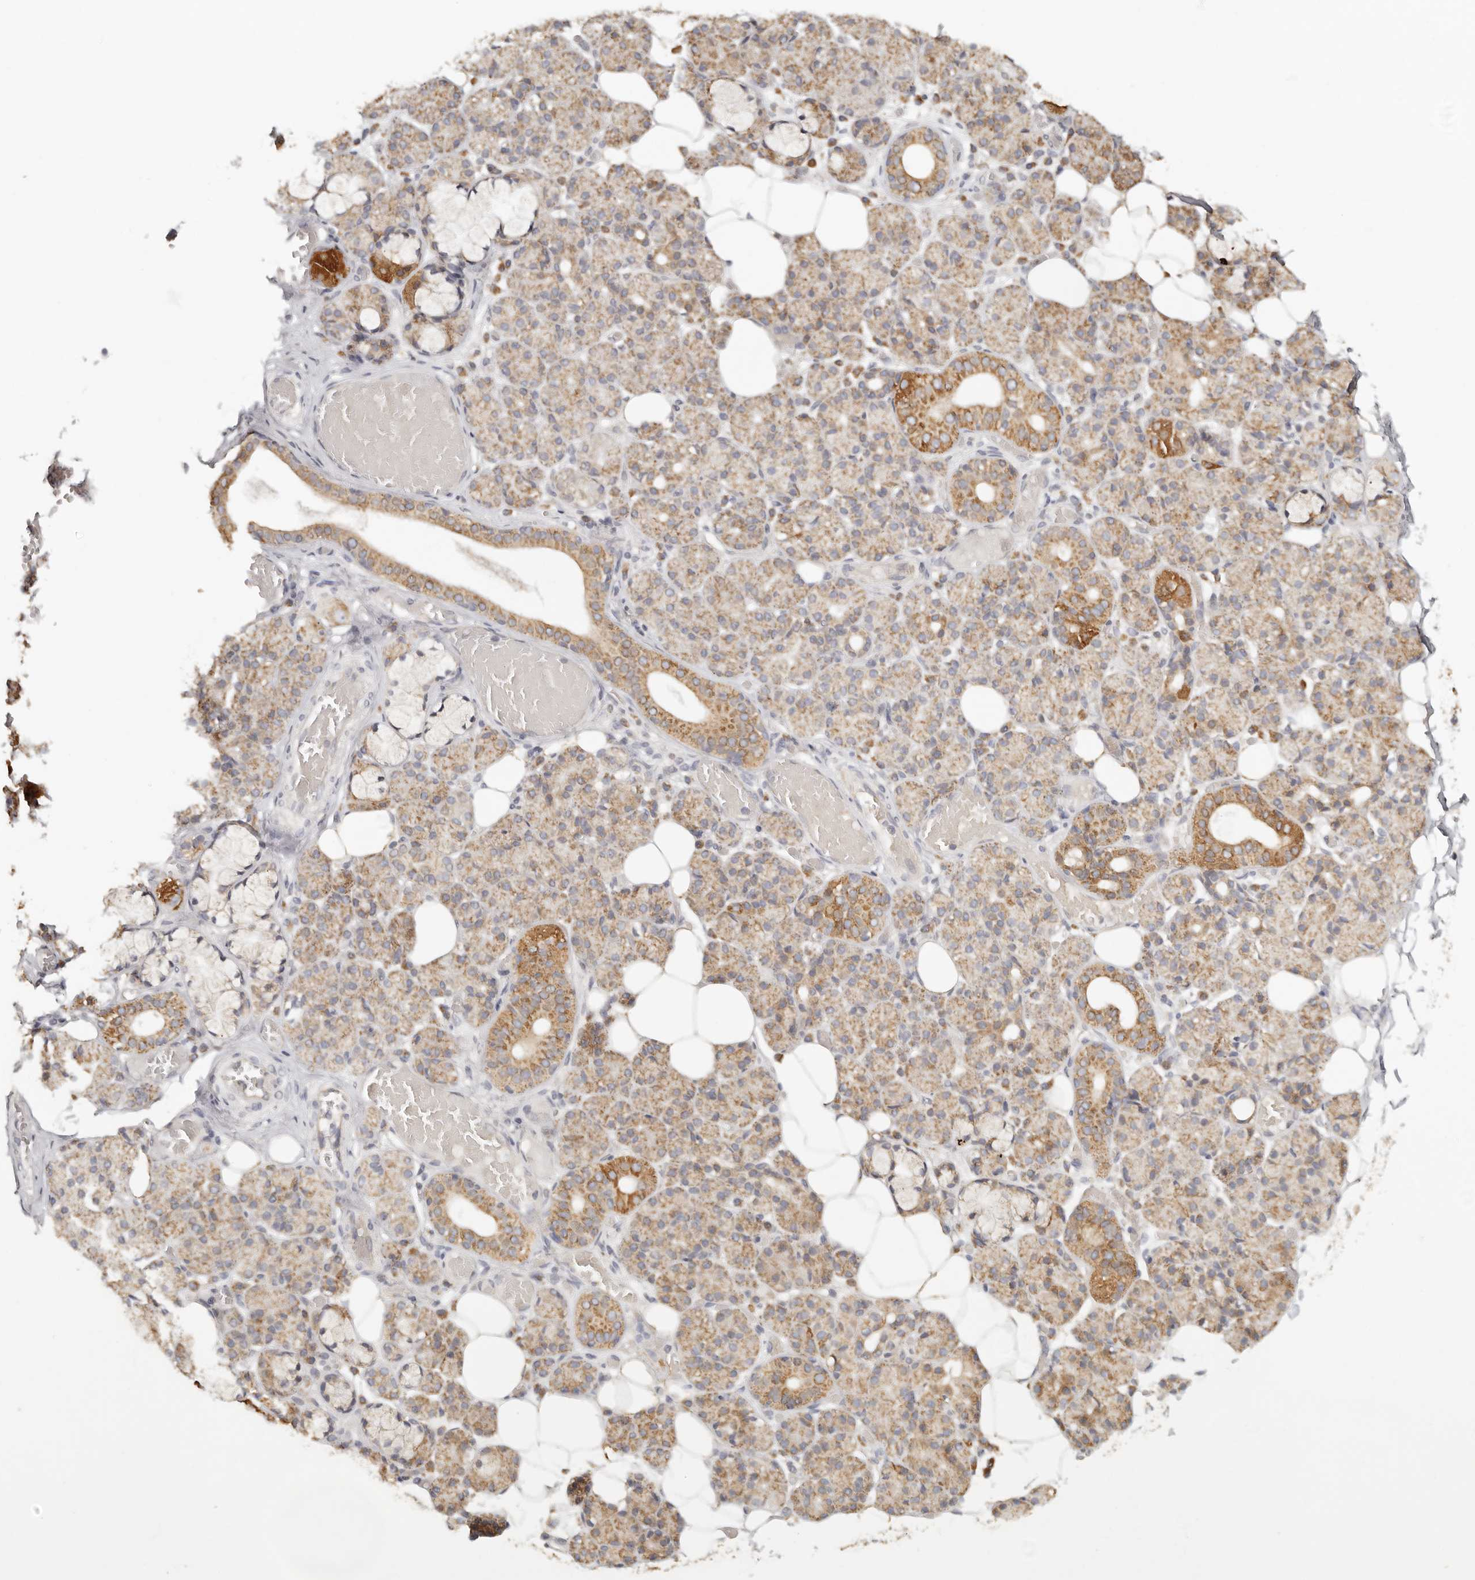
{"staining": {"intensity": "moderate", "quantity": "25%-75%", "location": "cytoplasmic/membranous"}, "tissue": "salivary gland", "cell_type": "Glandular cells", "image_type": "normal", "snomed": [{"axis": "morphology", "description": "Normal tissue, NOS"}, {"axis": "topography", "description": "Salivary gland"}], "caption": "Approximately 25%-75% of glandular cells in normal human salivary gland reveal moderate cytoplasmic/membranous protein positivity as visualized by brown immunohistochemical staining.", "gene": "KDF1", "patient": {"sex": "male", "age": 63}}